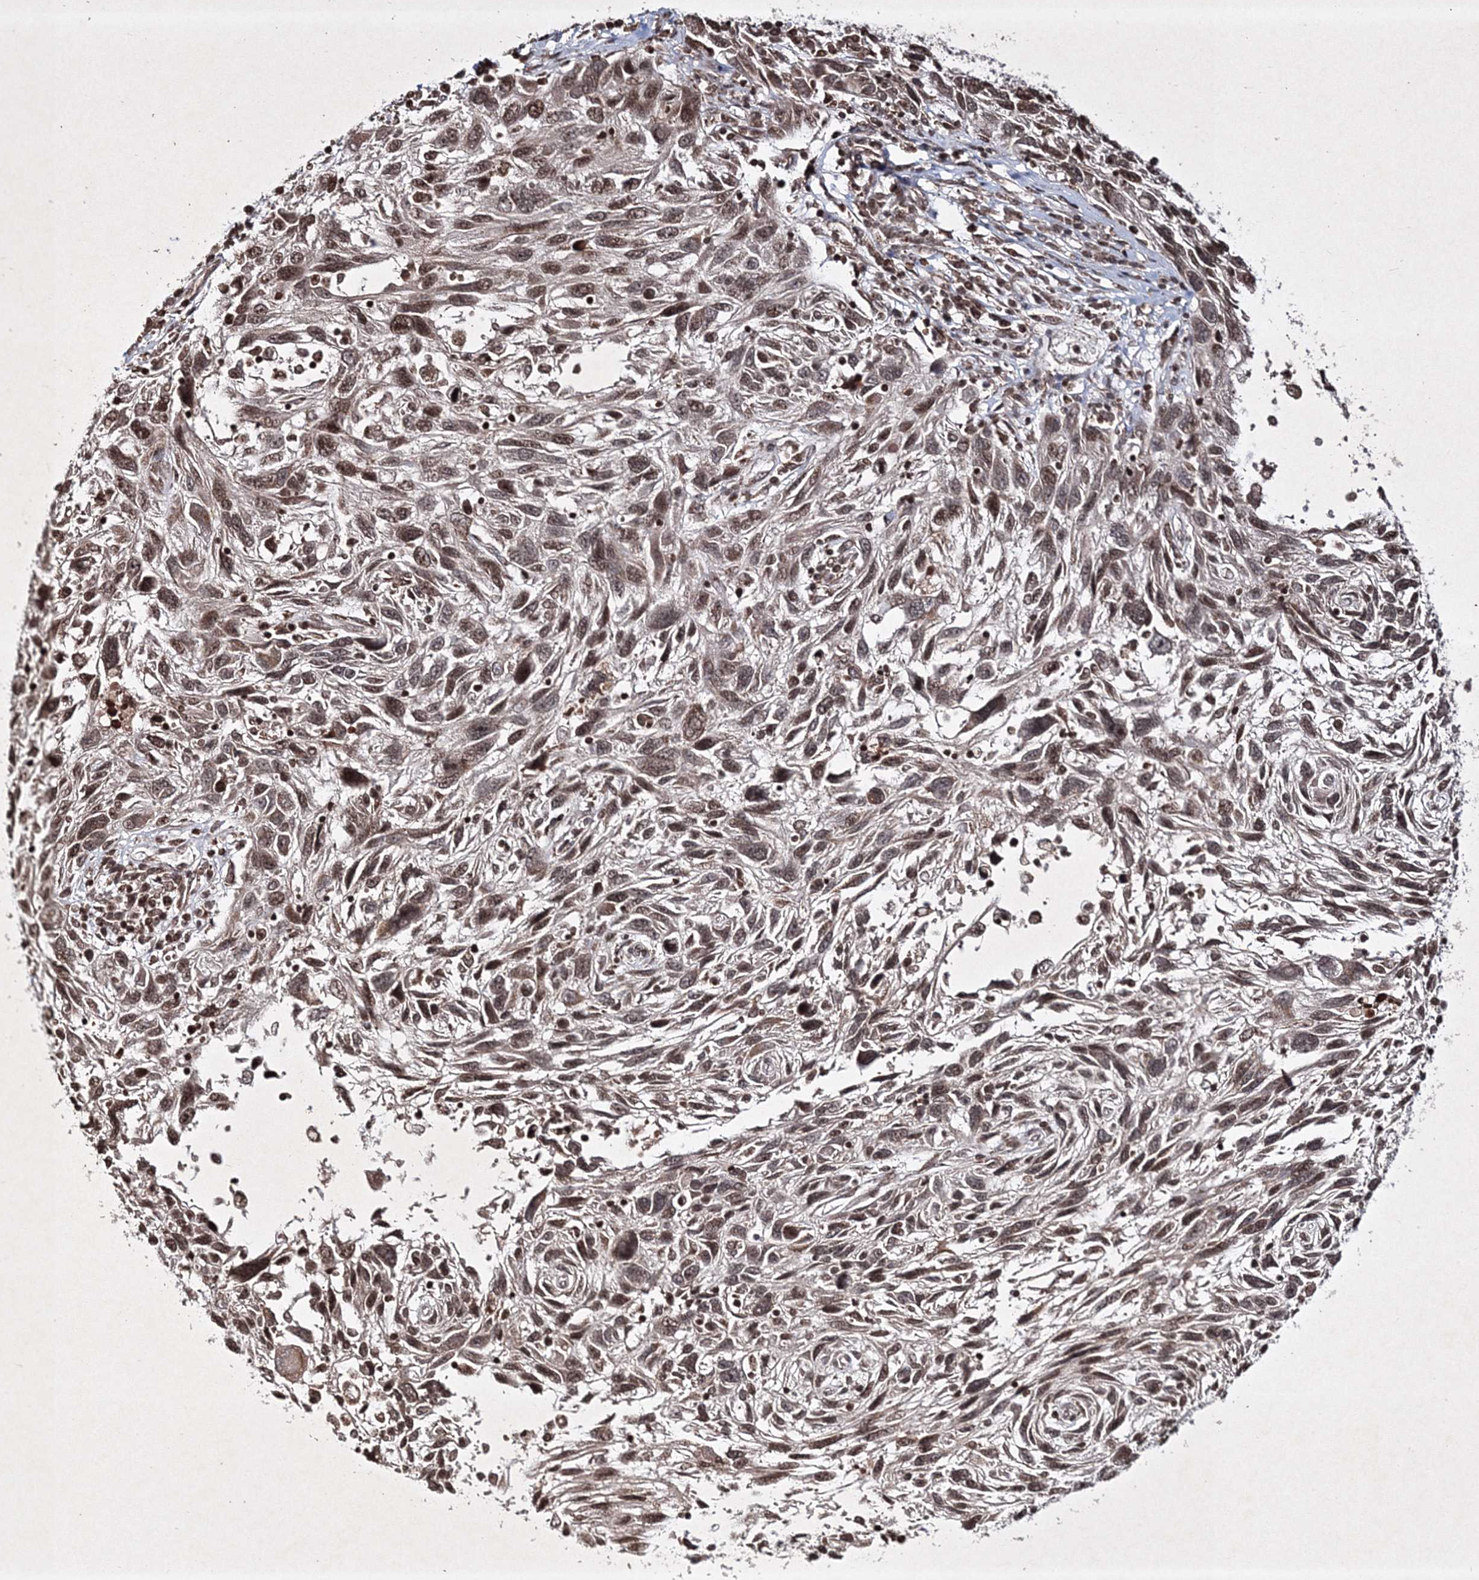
{"staining": {"intensity": "moderate", "quantity": ">75%", "location": "nuclear"}, "tissue": "melanoma", "cell_type": "Tumor cells", "image_type": "cancer", "snomed": [{"axis": "morphology", "description": "Malignant melanoma, NOS"}, {"axis": "topography", "description": "Skin"}], "caption": "The image exhibits immunohistochemical staining of melanoma. There is moderate nuclear positivity is seen in approximately >75% of tumor cells. Nuclei are stained in blue.", "gene": "CARM1", "patient": {"sex": "male", "age": 53}}